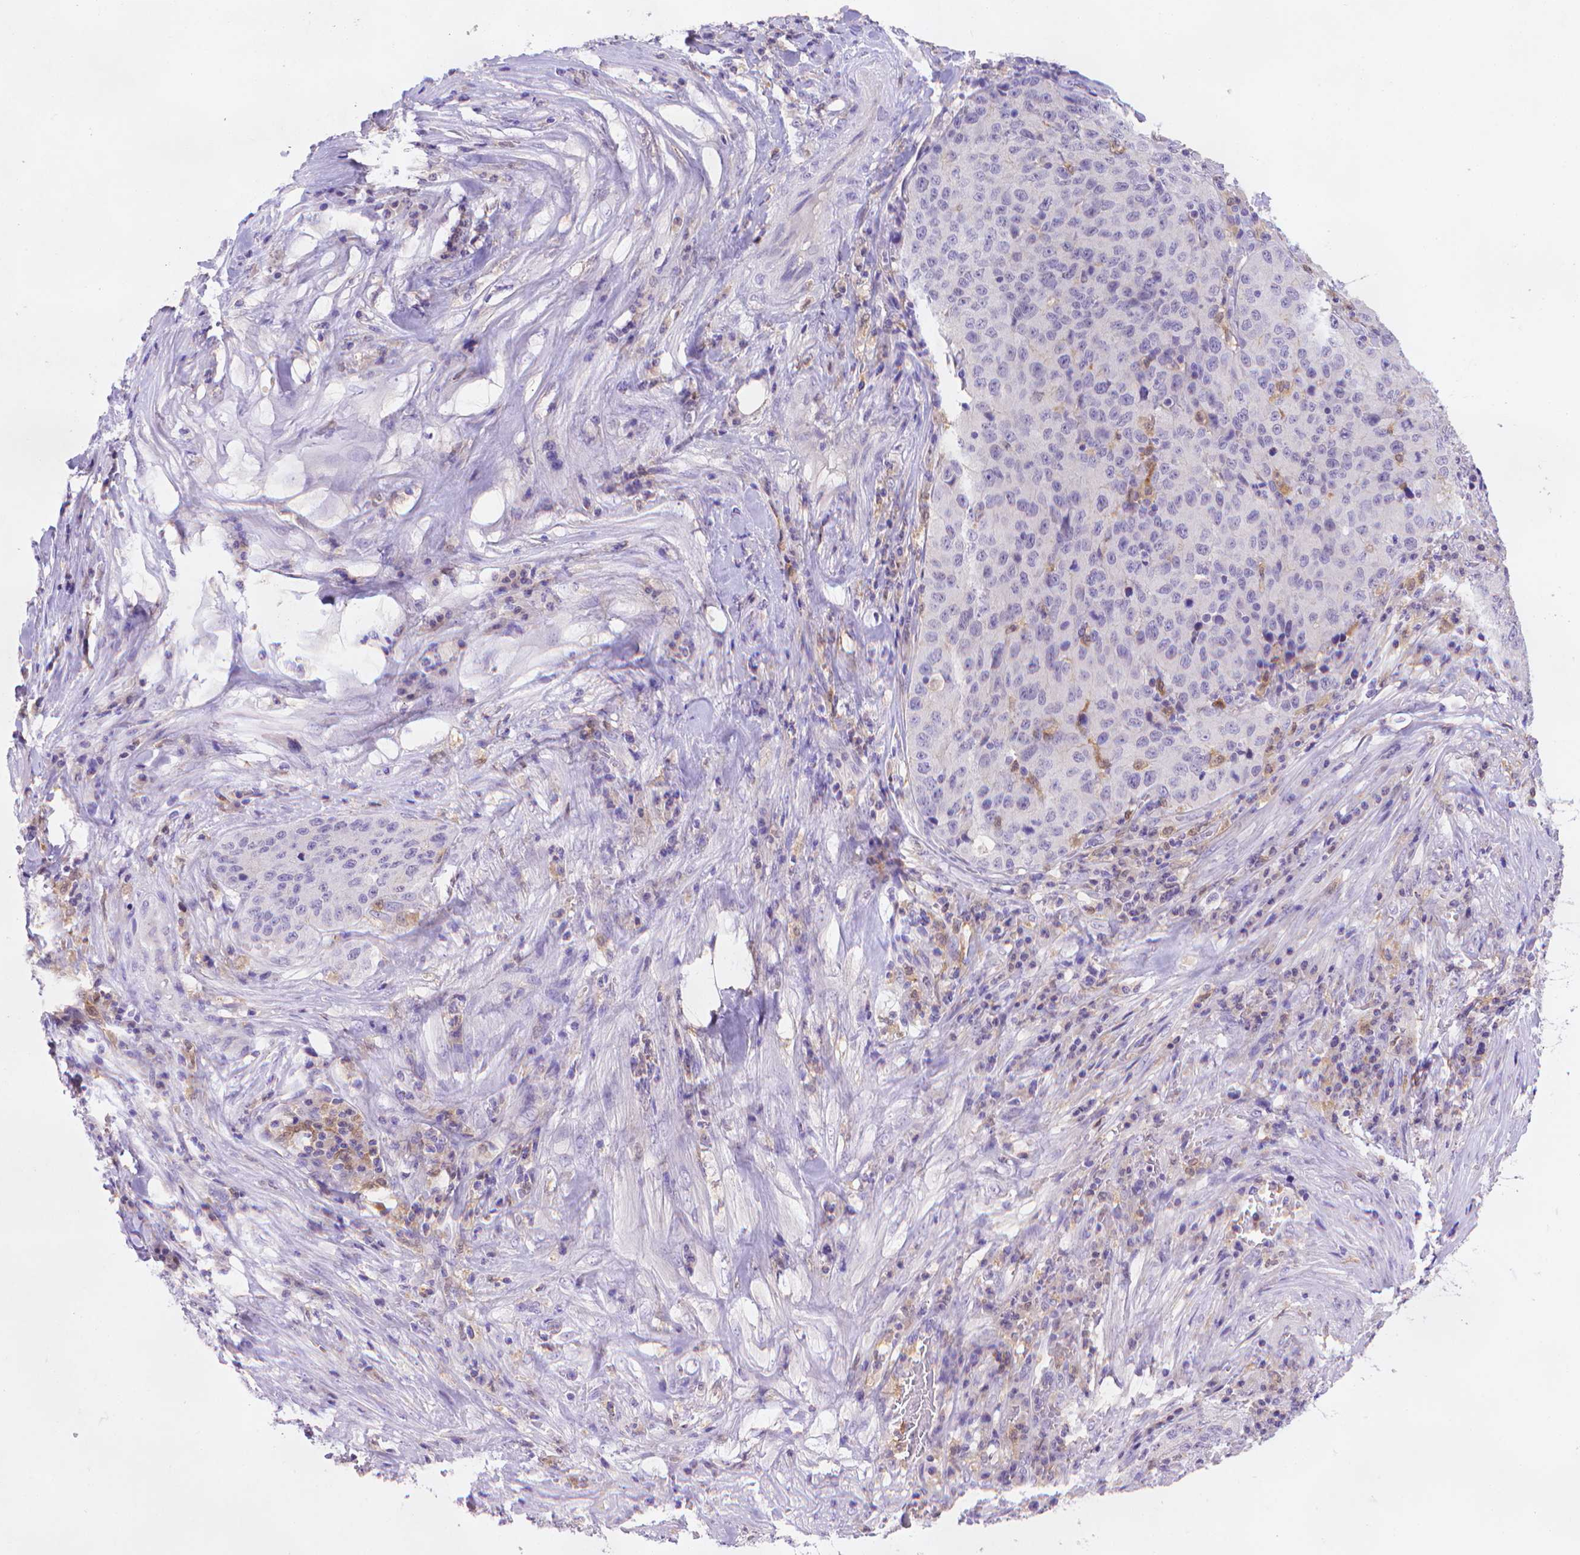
{"staining": {"intensity": "negative", "quantity": "none", "location": "none"}, "tissue": "stomach cancer", "cell_type": "Tumor cells", "image_type": "cancer", "snomed": [{"axis": "morphology", "description": "Adenocarcinoma, NOS"}, {"axis": "topography", "description": "Stomach"}], "caption": "Tumor cells are negative for protein expression in human stomach cancer.", "gene": "FGD2", "patient": {"sex": "male", "age": 71}}